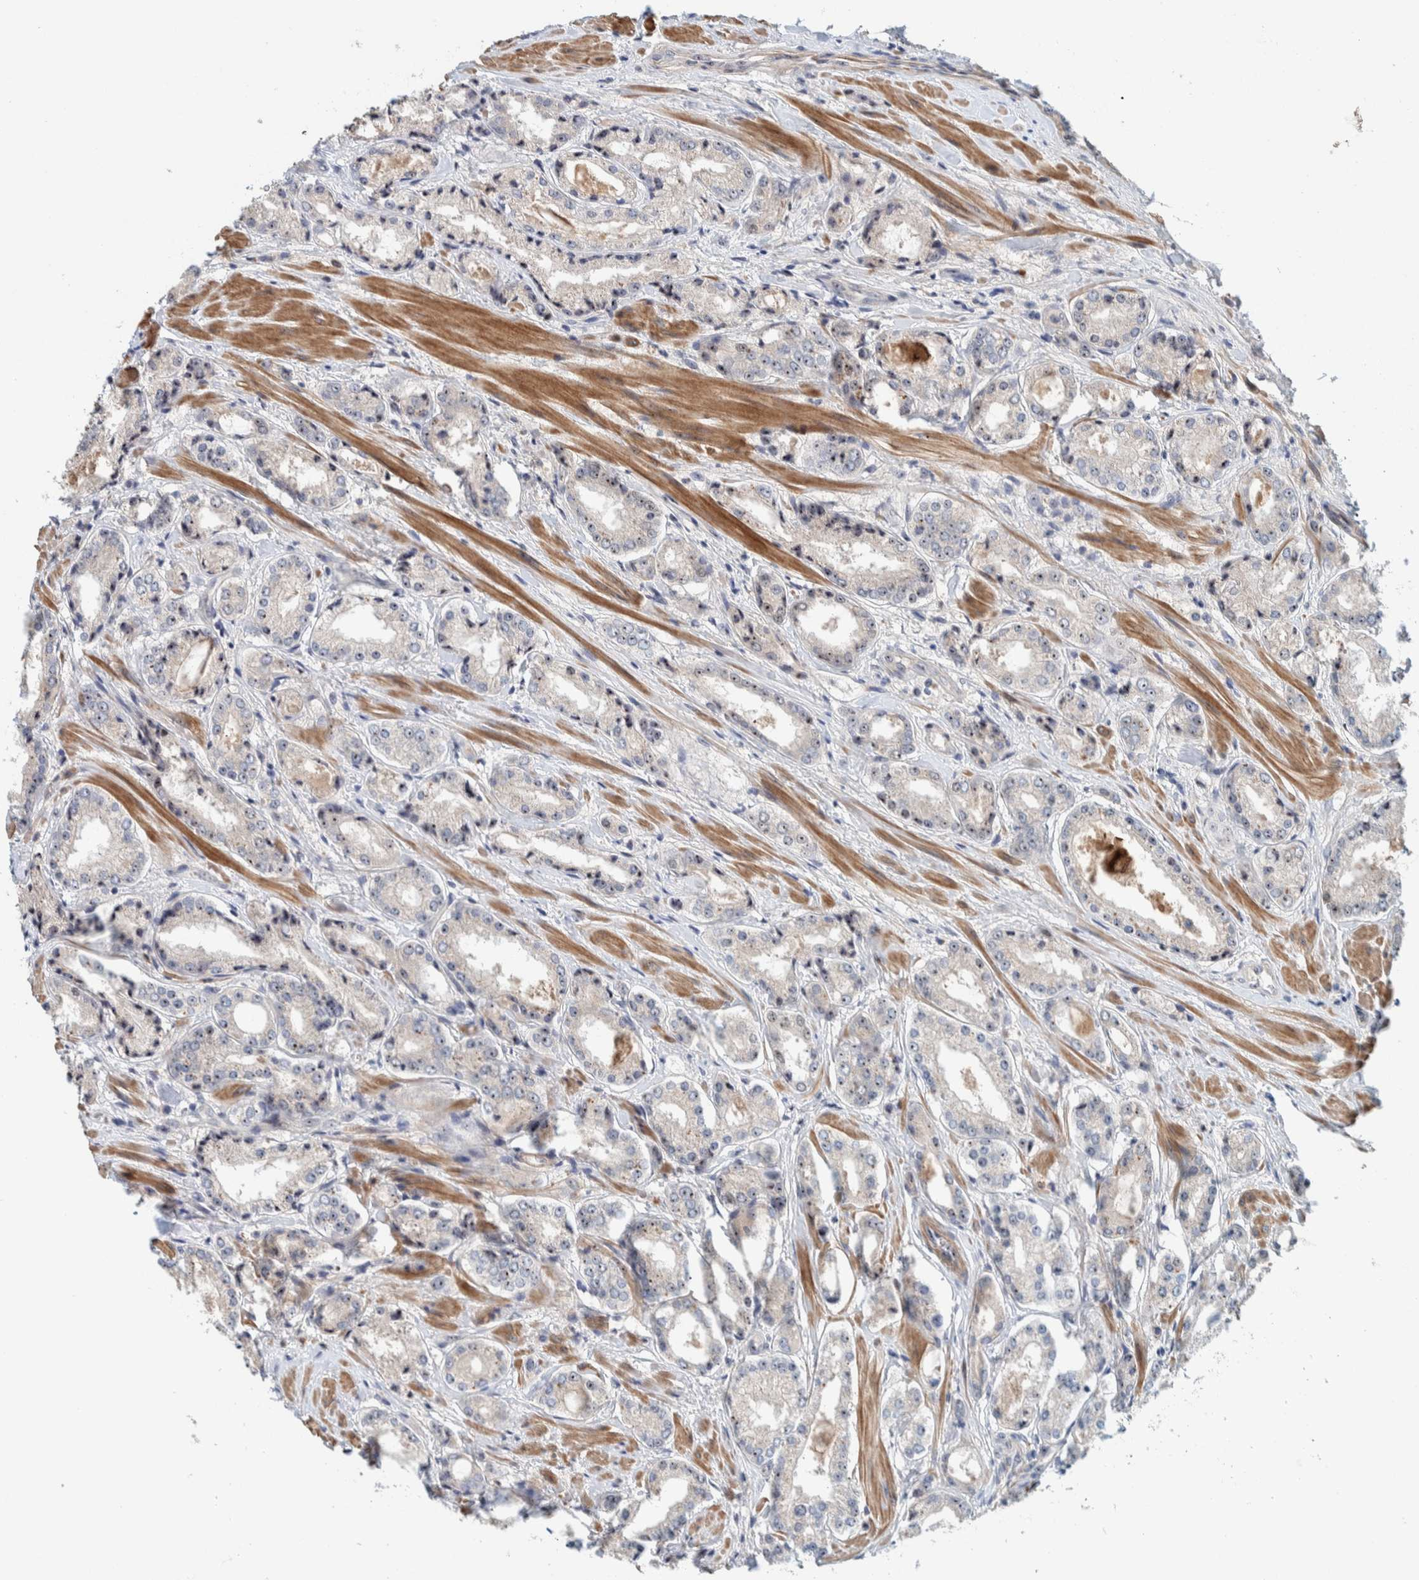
{"staining": {"intensity": "strong", "quantity": ">75%", "location": "nuclear"}, "tissue": "prostate cancer", "cell_type": "Tumor cells", "image_type": "cancer", "snomed": [{"axis": "morphology", "description": "Adenocarcinoma, Low grade"}, {"axis": "topography", "description": "Prostate"}], "caption": "A photomicrograph of human prostate cancer (adenocarcinoma (low-grade)) stained for a protein displays strong nuclear brown staining in tumor cells.", "gene": "NOL11", "patient": {"sex": "male", "age": 62}}